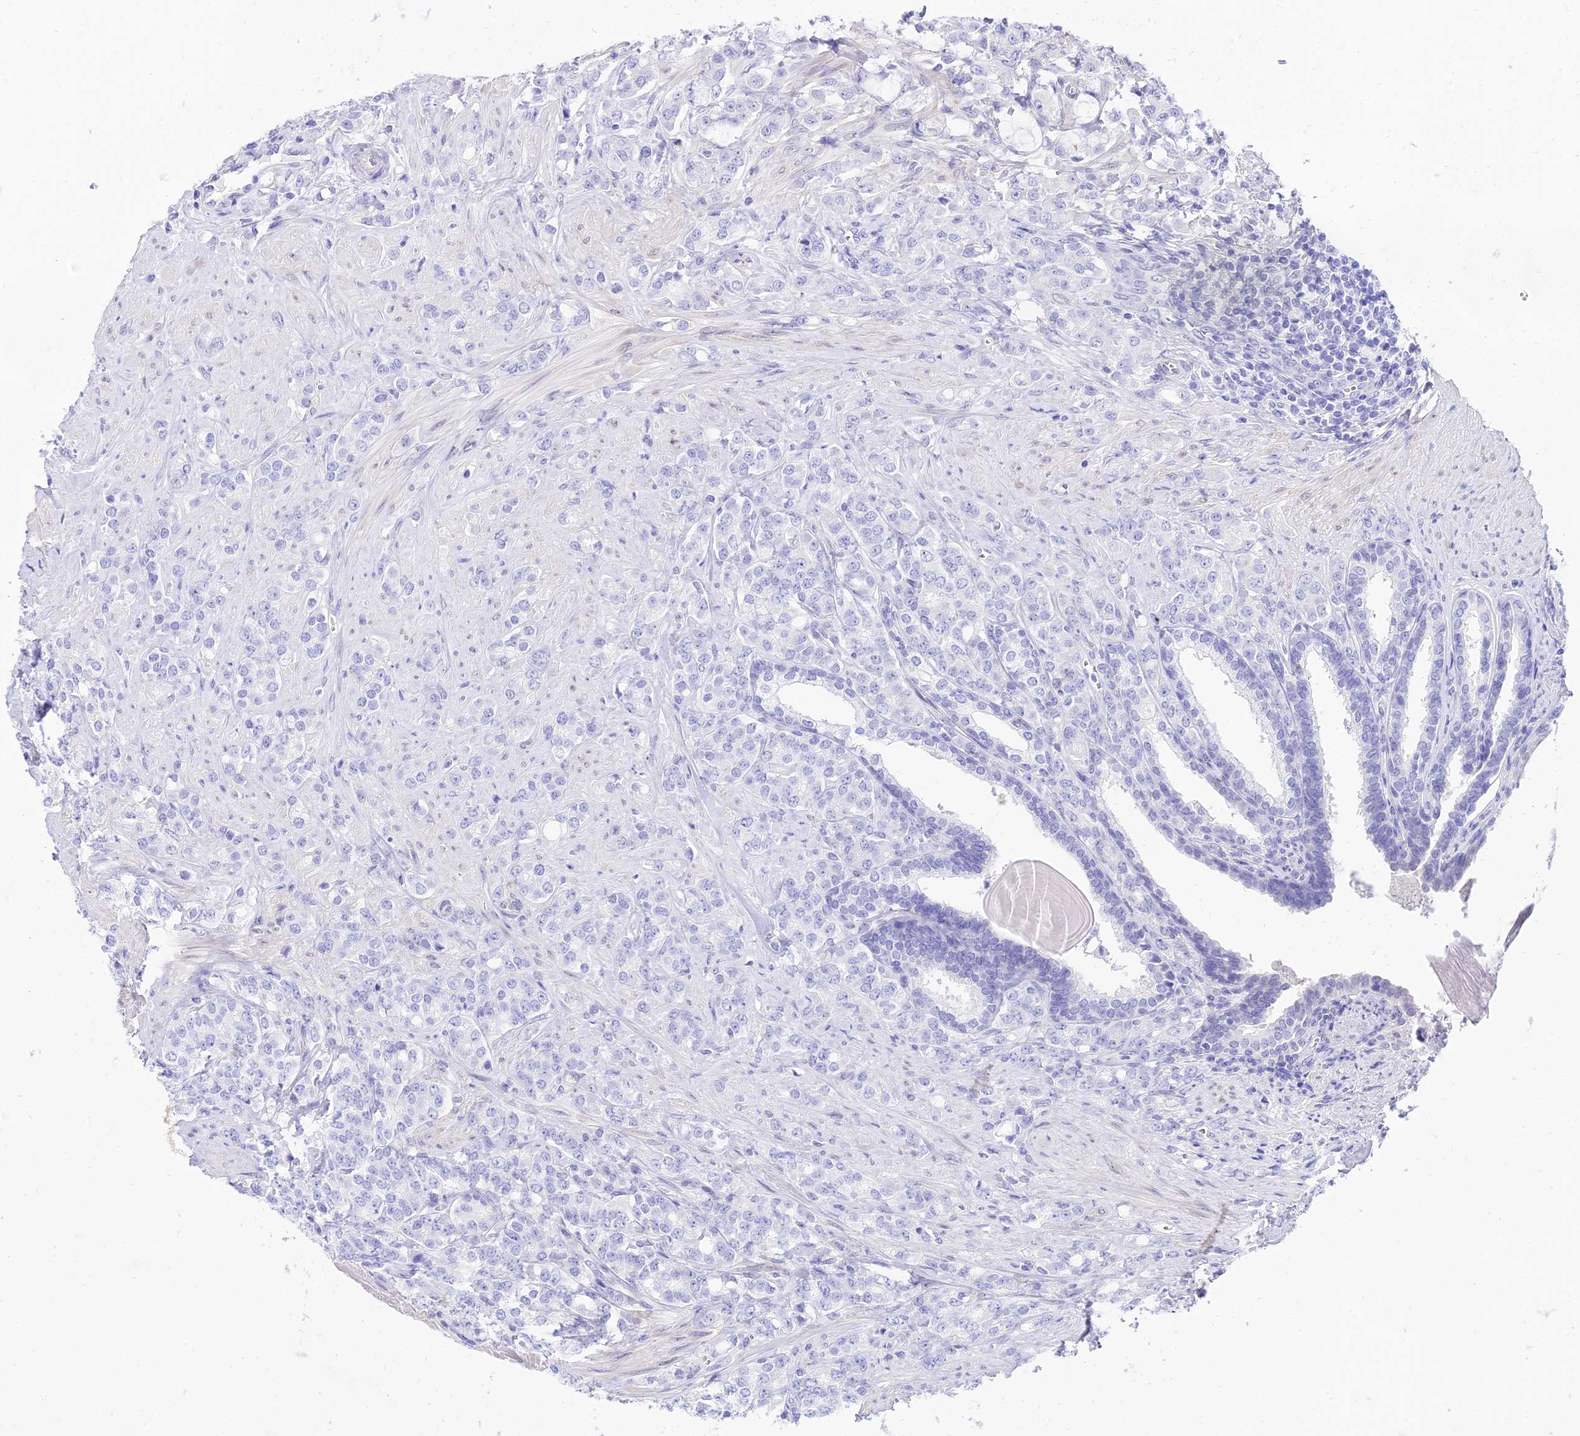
{"staining": {"intensity": "negative", "quantity": "none", "location": "none"}, "tissue": "prostate cancer", "cell_type": "Tumor cells", "image_type": "cancer", "snomed": [{"axis": "morphology", "description": "Adenocarcinoma, High grade"}, {"axis": "topography", "description": "Prostate"}], "caption": "Prostate cancer was stained to show a protein in brown. There is no significant positivity in tumor cells.", "gene": "TAC3", "patient": {"sex": "male", "age": 62}}